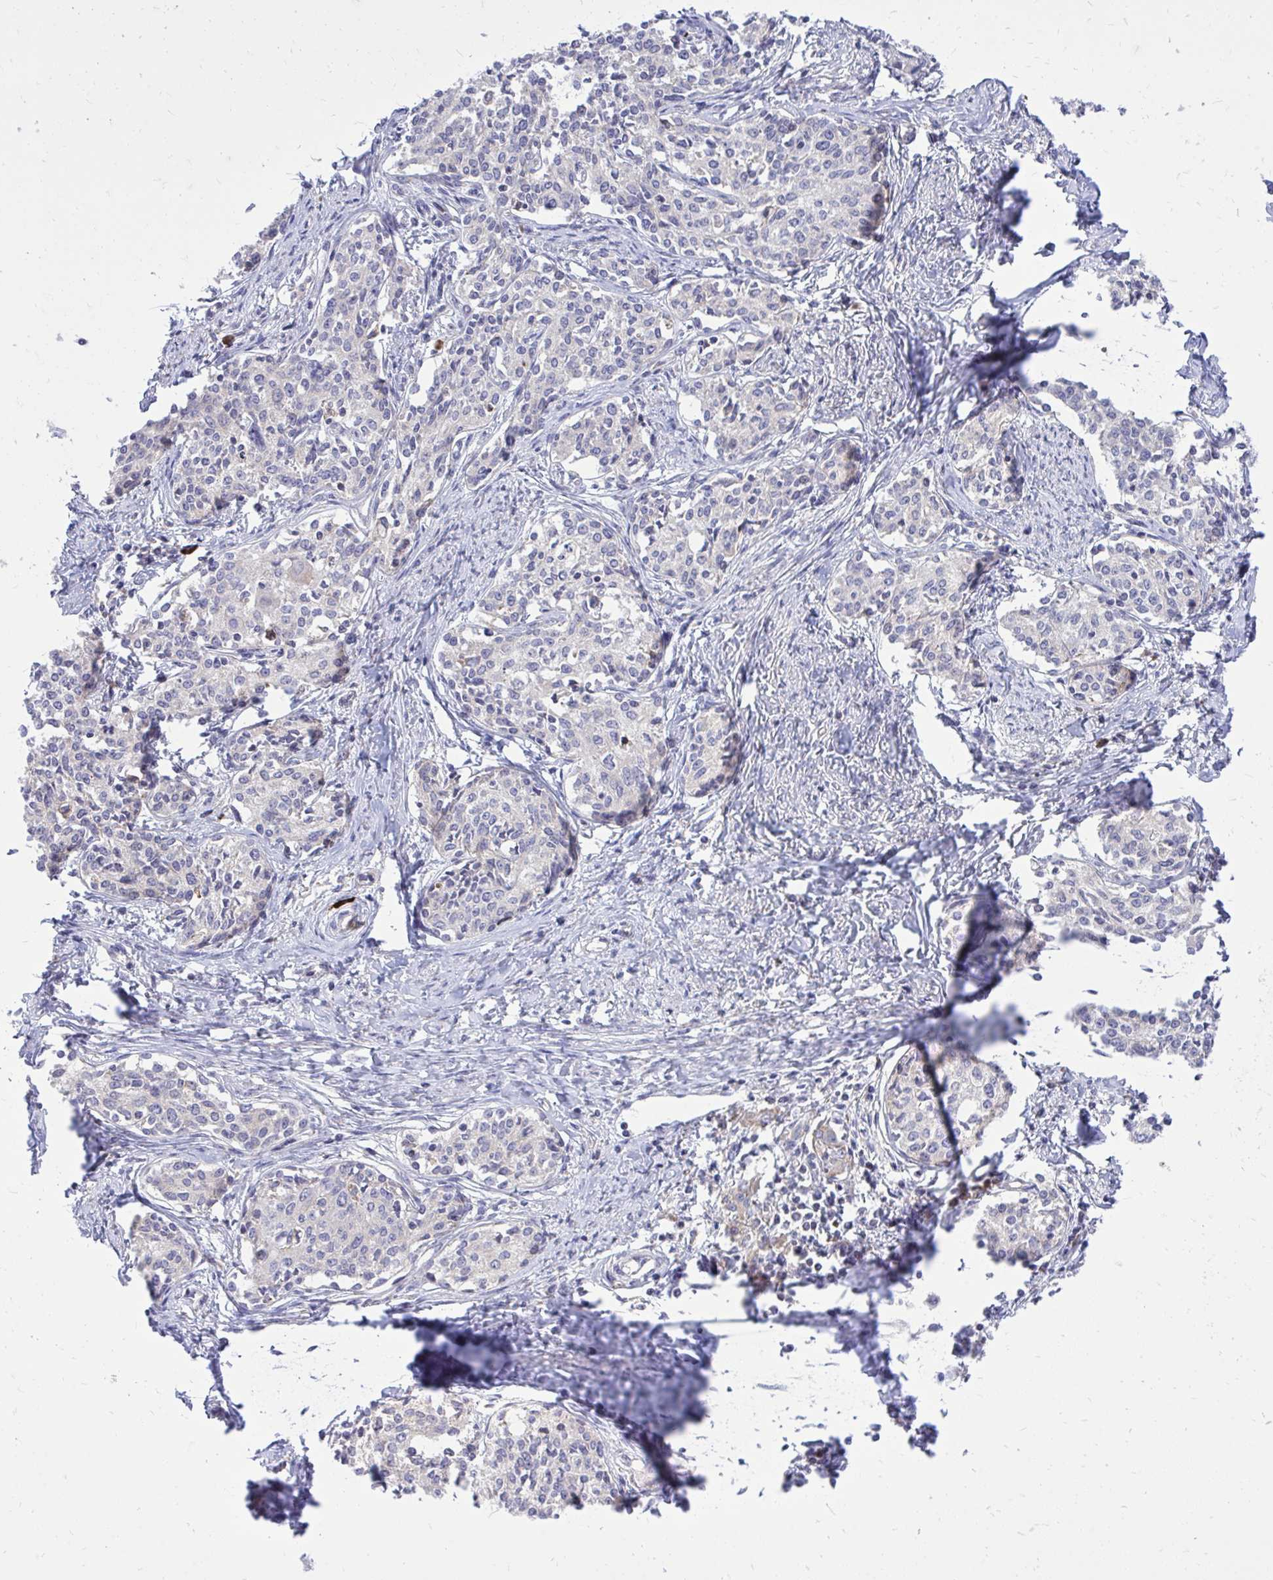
{"staining": {"intensity": "negative", "quantity": "none", "location": "none"}, "tissue": "cervical cancer", "cell_type": "Tumor cells", "image_type": "cancer", "snomed": [{"axis": "morphology", "description": "Squamous cell carcinoma, NOS"}, {"axis": "morphology", "description": "Adenocarcinoma, NOS"}, {"axis": "topography", "description": "Cervix"}], "caption": "This is an immunohistochemistry (IHC) micrograph of human cervical cancer. There is no positivity in tumor cells.", "gene": "METTL9", "patient": {"sex": "female", "age": 52}}